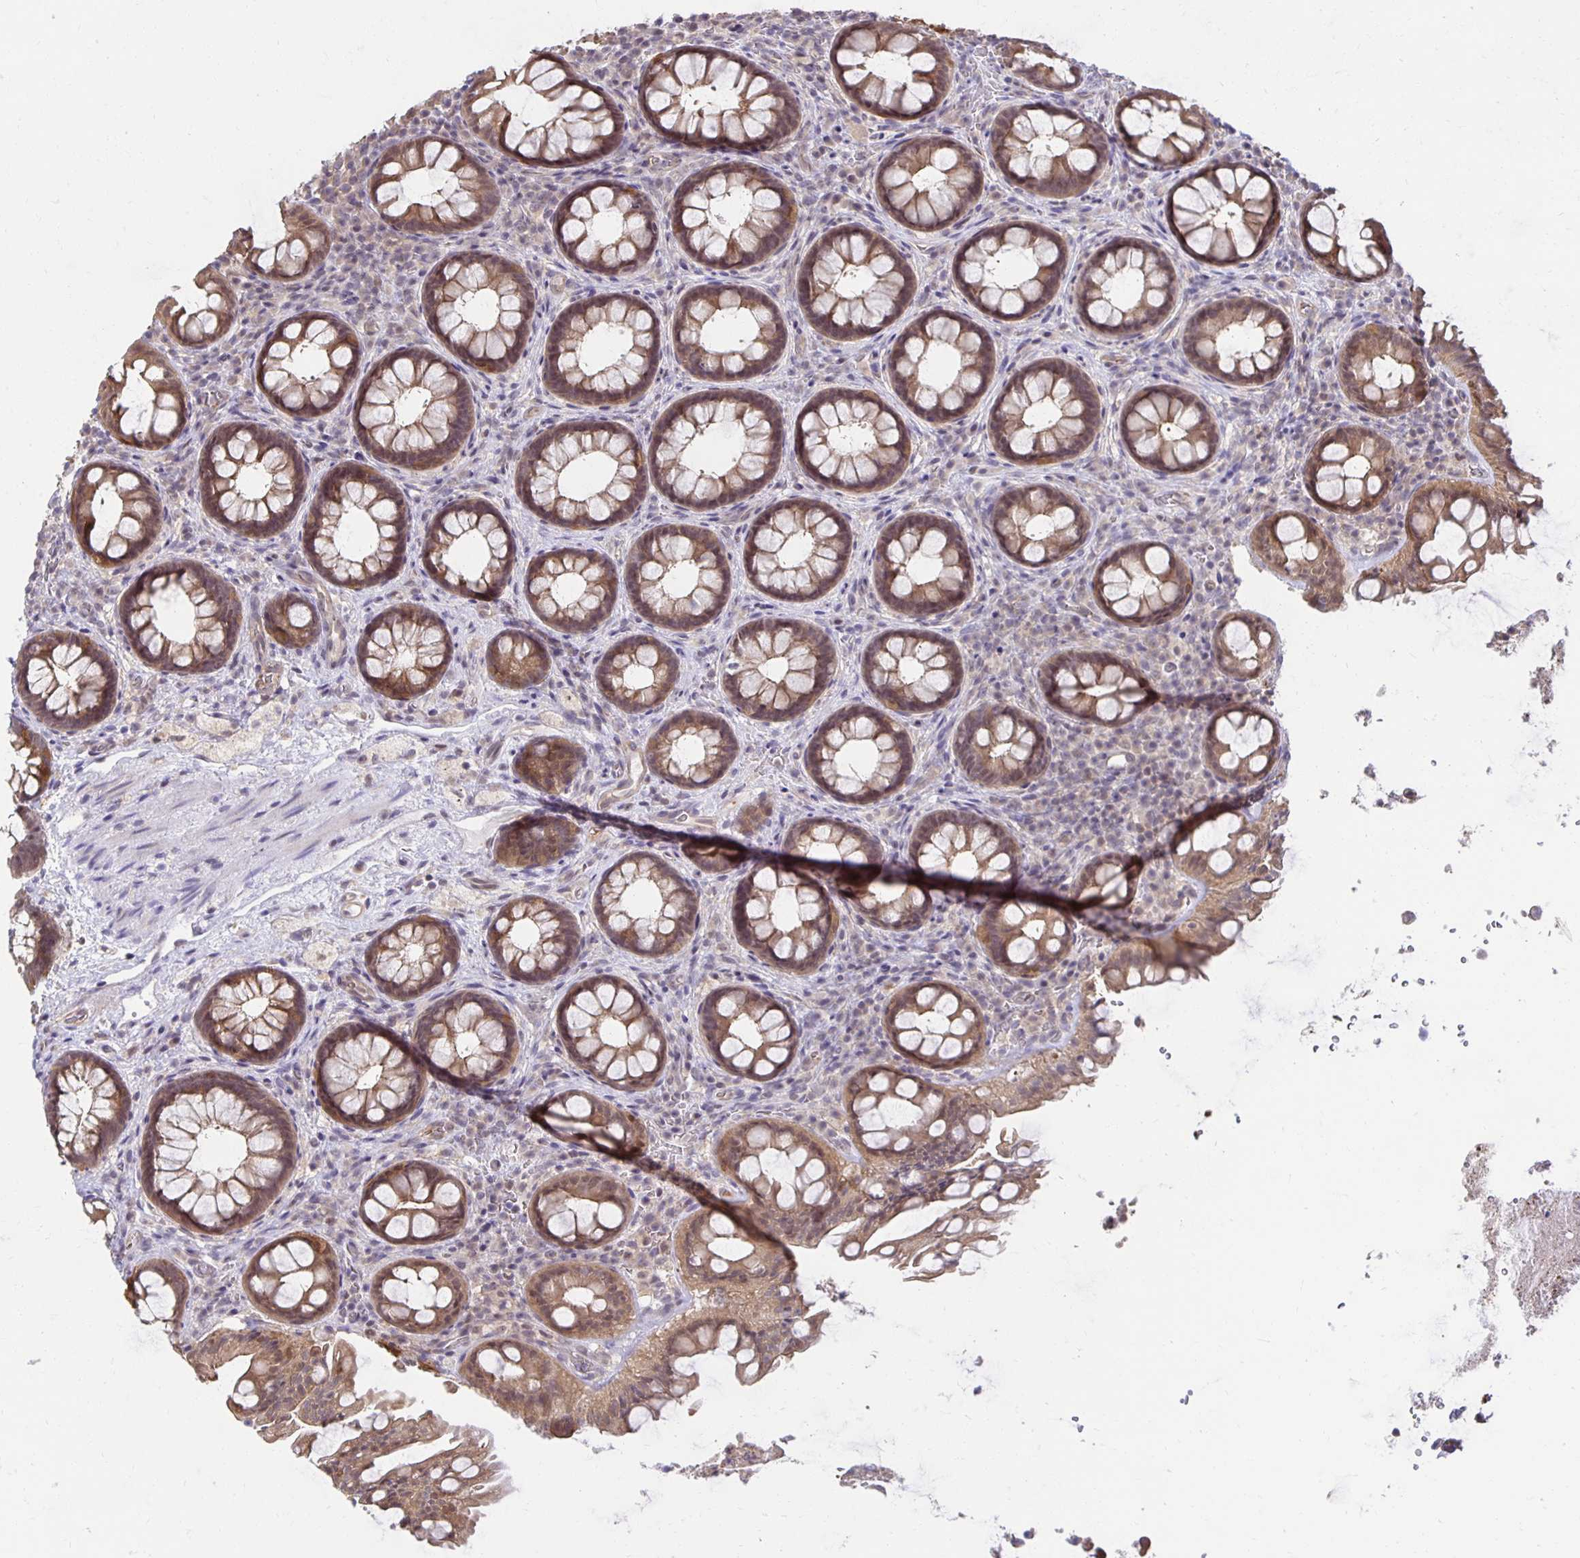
{"staining": {"intensity": "moderate", "quantity": ">75%", "location": "cytoplasmic/membranous"}, "tissue": "rectum", "cell_type": "Glandular cells", "image_type": "normal", "snomed": [{"axis": "morphology", "description": "Normal tissue, NOS"}, {"axis": "topography", "description": "Rectum"}], "caption": "Moderate cytoplasmic/membranous positivity is identified in approximately >75% of glandular cells in unremarkable rectum.", "gene": "MIEN1", "patient": {"sex": "female", "age": 69}}